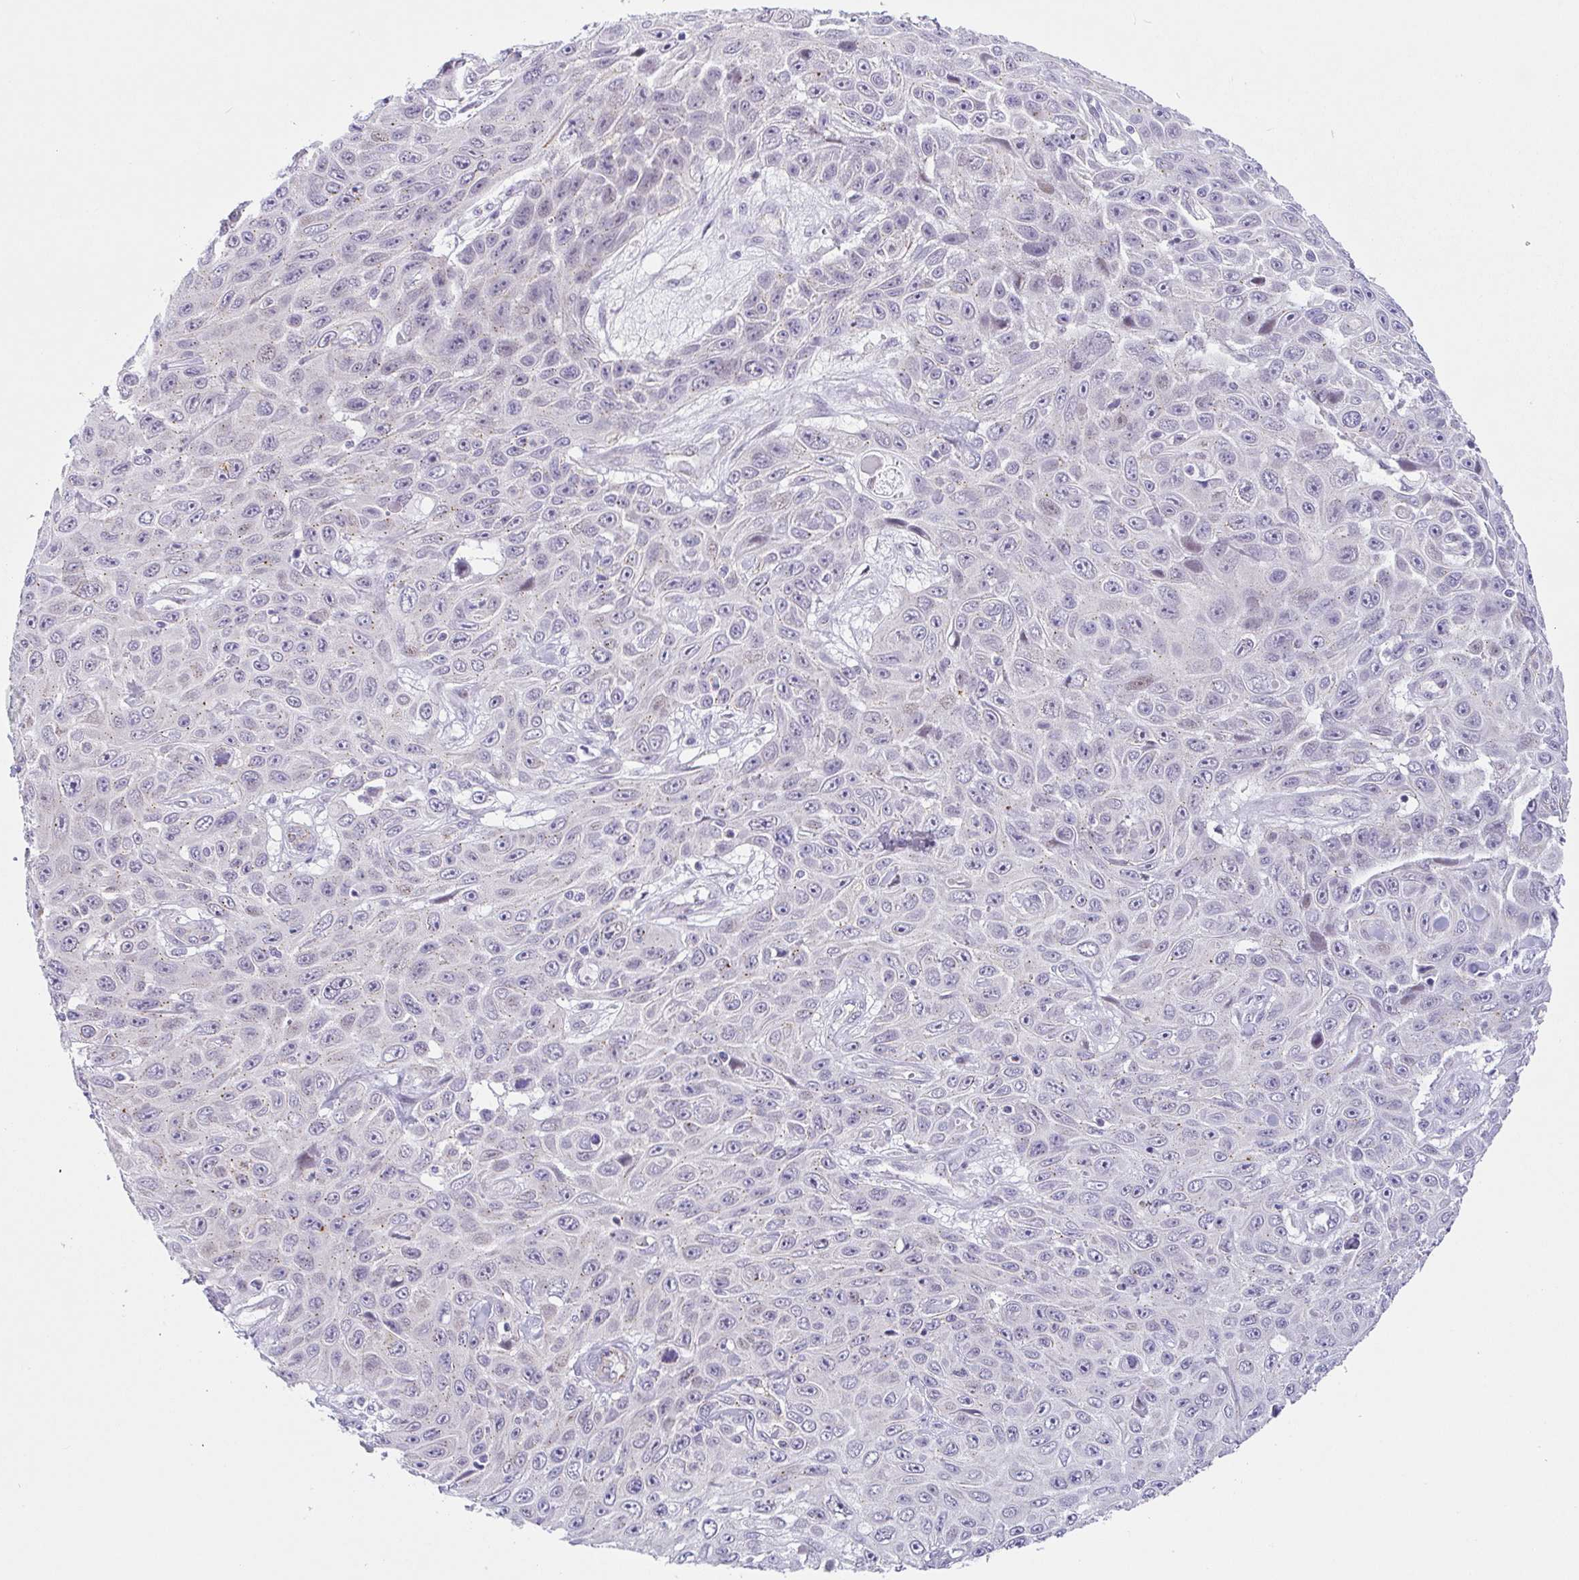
{"staining": {"intensity": "negative", "quantity": "none", "location": "none"}, "tissue": "skin cancer", "cell_type": "Tumor cells", "image_type": "cancer", "snomed": [{"axis": "morphology", "description": "Squamous cell carcinoma, NOS"}, {"axis": "topography", "description": "Skin"}], "caption": "An image of skin squamous cell carcinoma stained for a protein exhibits no brown staining in tumor cells. (DAB (3,3'-diaminobenzidine) immunohistochemistry (IHC), high magnification).", "gene": "CGNL1", "patient": {"sex": "male", "age": 82}}